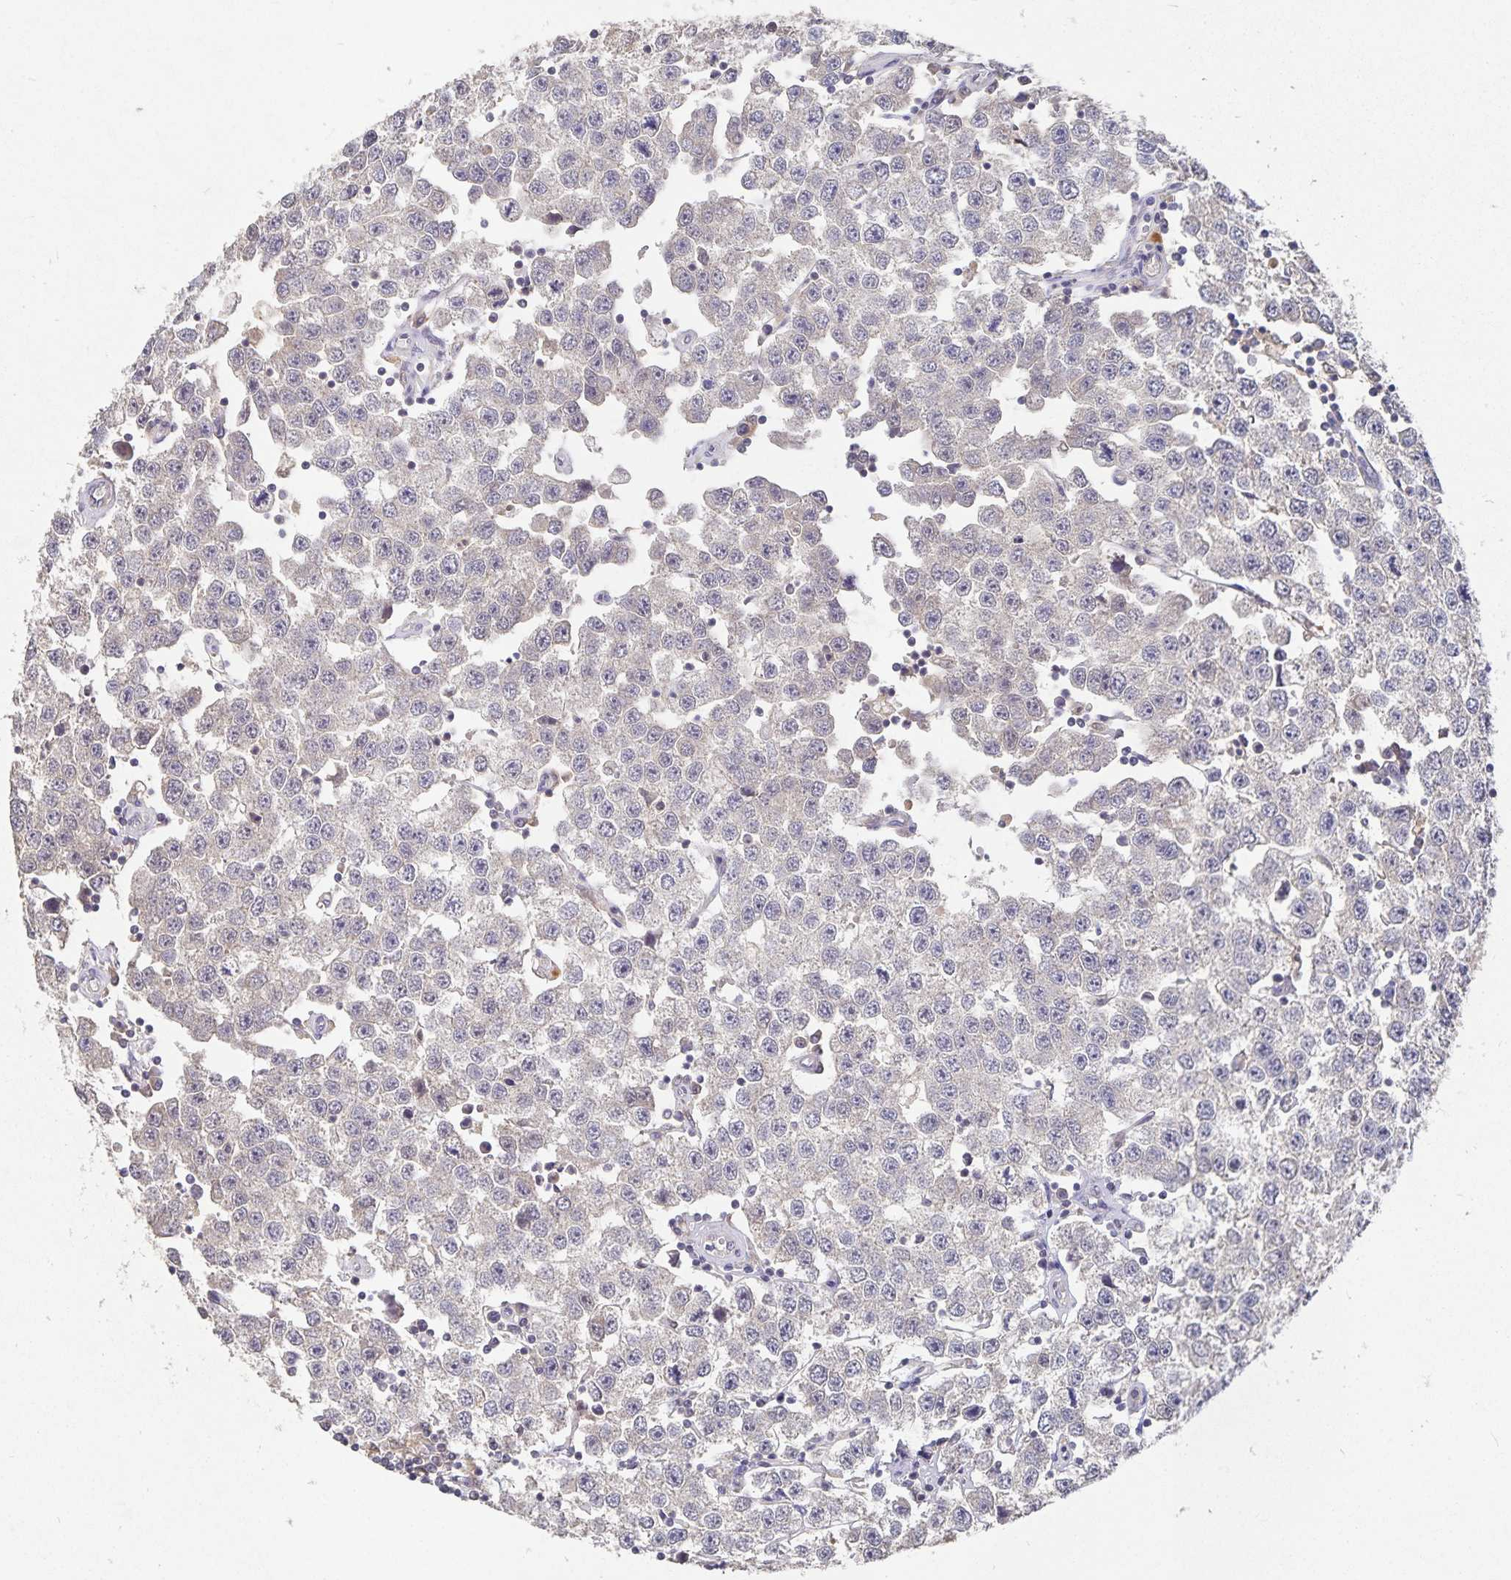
{"staining": {"intensity": "negative", "quantity": "none", "location": "none"}, "tissue": "testis cancer", "cell_type": "Tumor cells", "image_type": "cancer", "snomed": [{"axis": "morphology", "description": "Seminoma, NOS"}, {"axis": "topography", "description": "Testis"}], "caption": "The histopathology image reveals no significant positivity in tumor cells of testis cancer.", "gene": "HEPN1", "patient": {"sex": "male", "age": 34}}